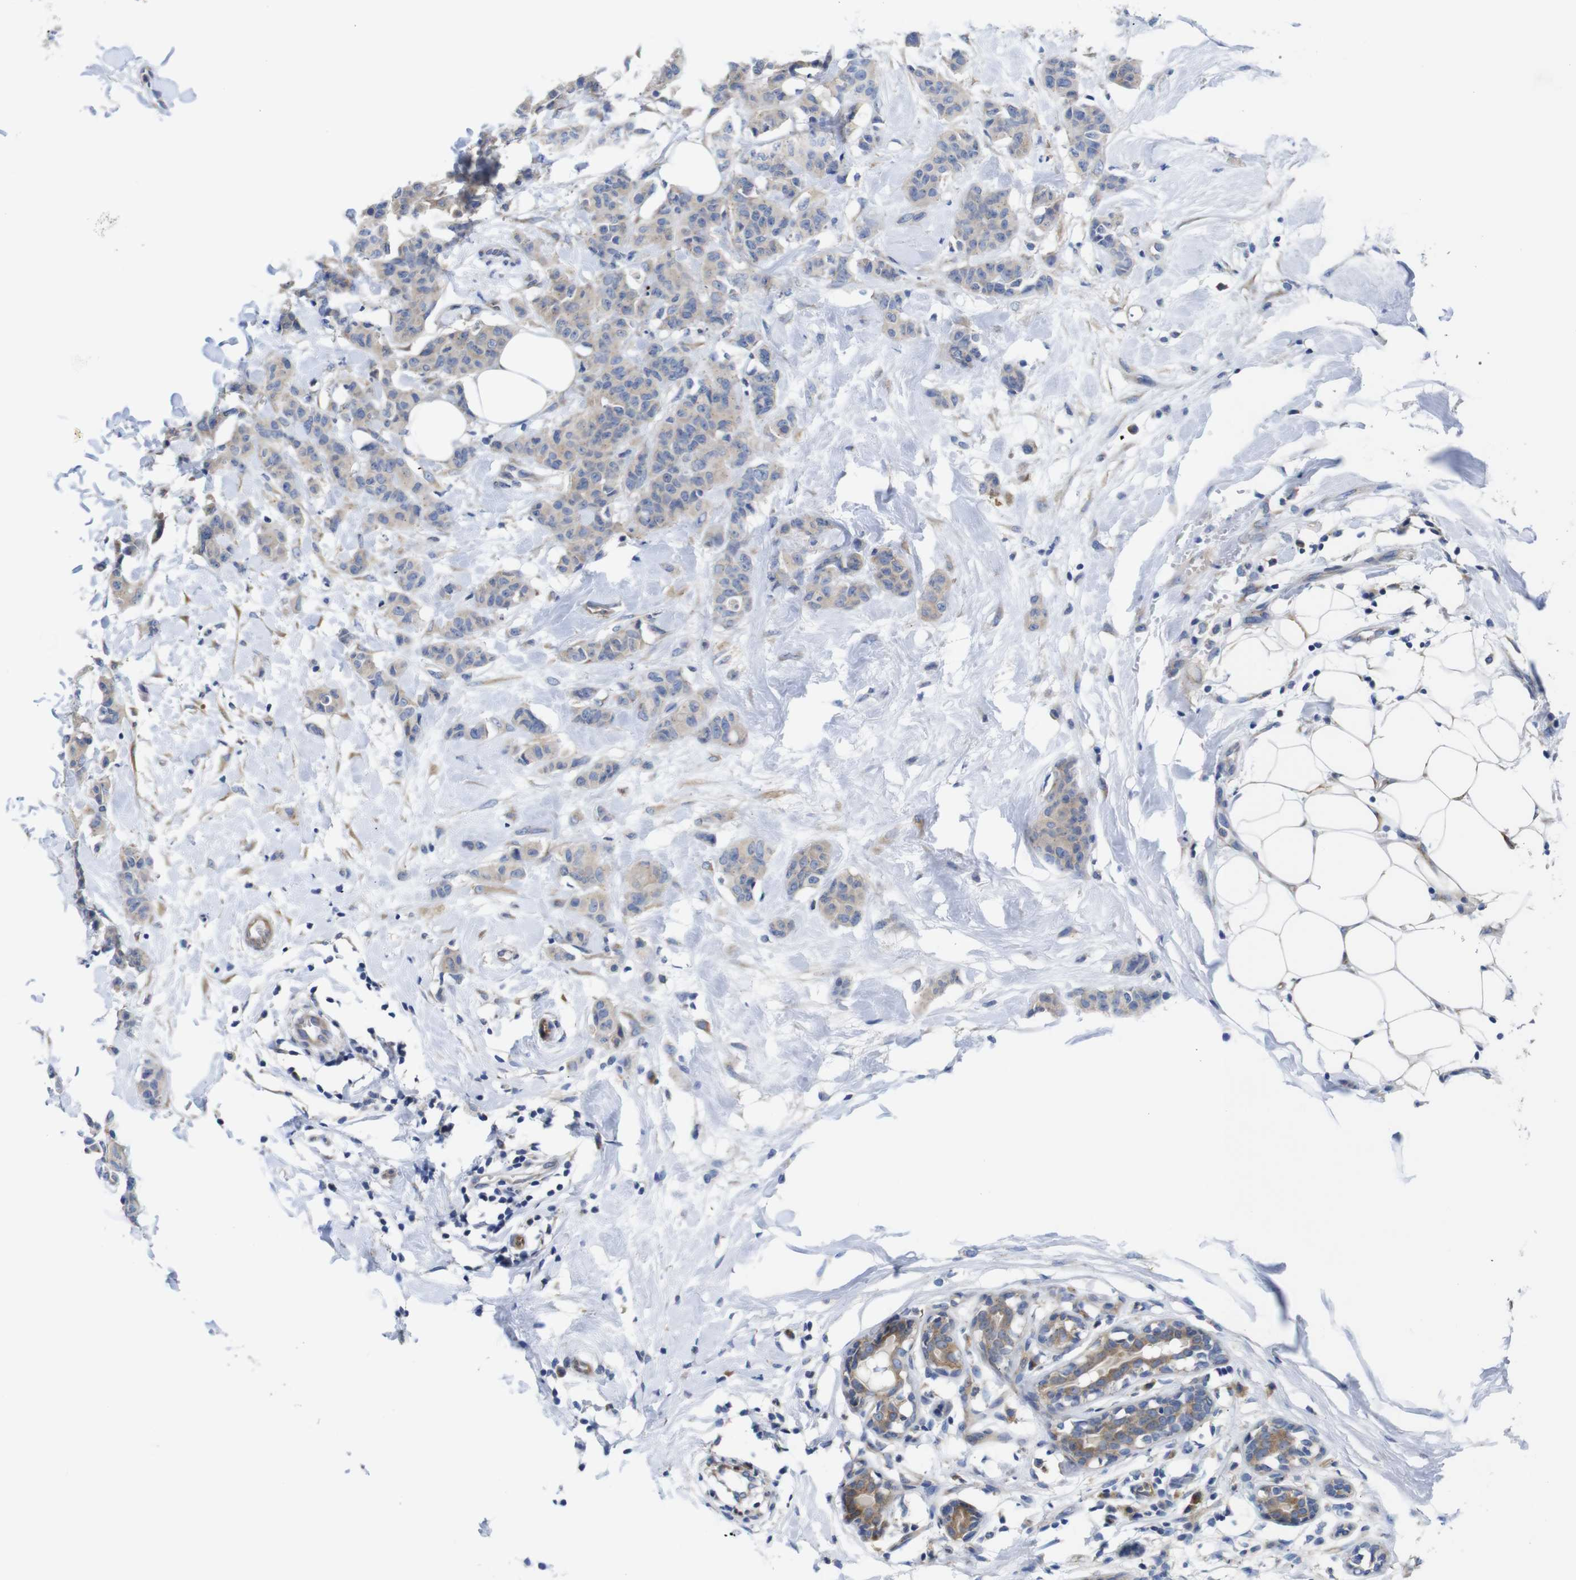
{"staining": {"intensity": "weak", "quantity": "25%-75%", "location": "cytoplasmic/membranous"}, "tissue": "breast cancer", "cell_type": "Tumor cells", "image_type": "cancer", "snomed": [{"axis": "morphology", "description": "Normal tissue, NOS"}, {"axis": "morphology", "description": "Duct carcinoma"}, {"axis": "topography", "description": "Breast"}], "caption": "Human breast cancer stained with a brown dye displays weak cytoplasmic/membranous positive expression in about 25%-75% of tumor cells.", "gene": "DDRGK1", "patient": {"sex": "female", "age": 40}}